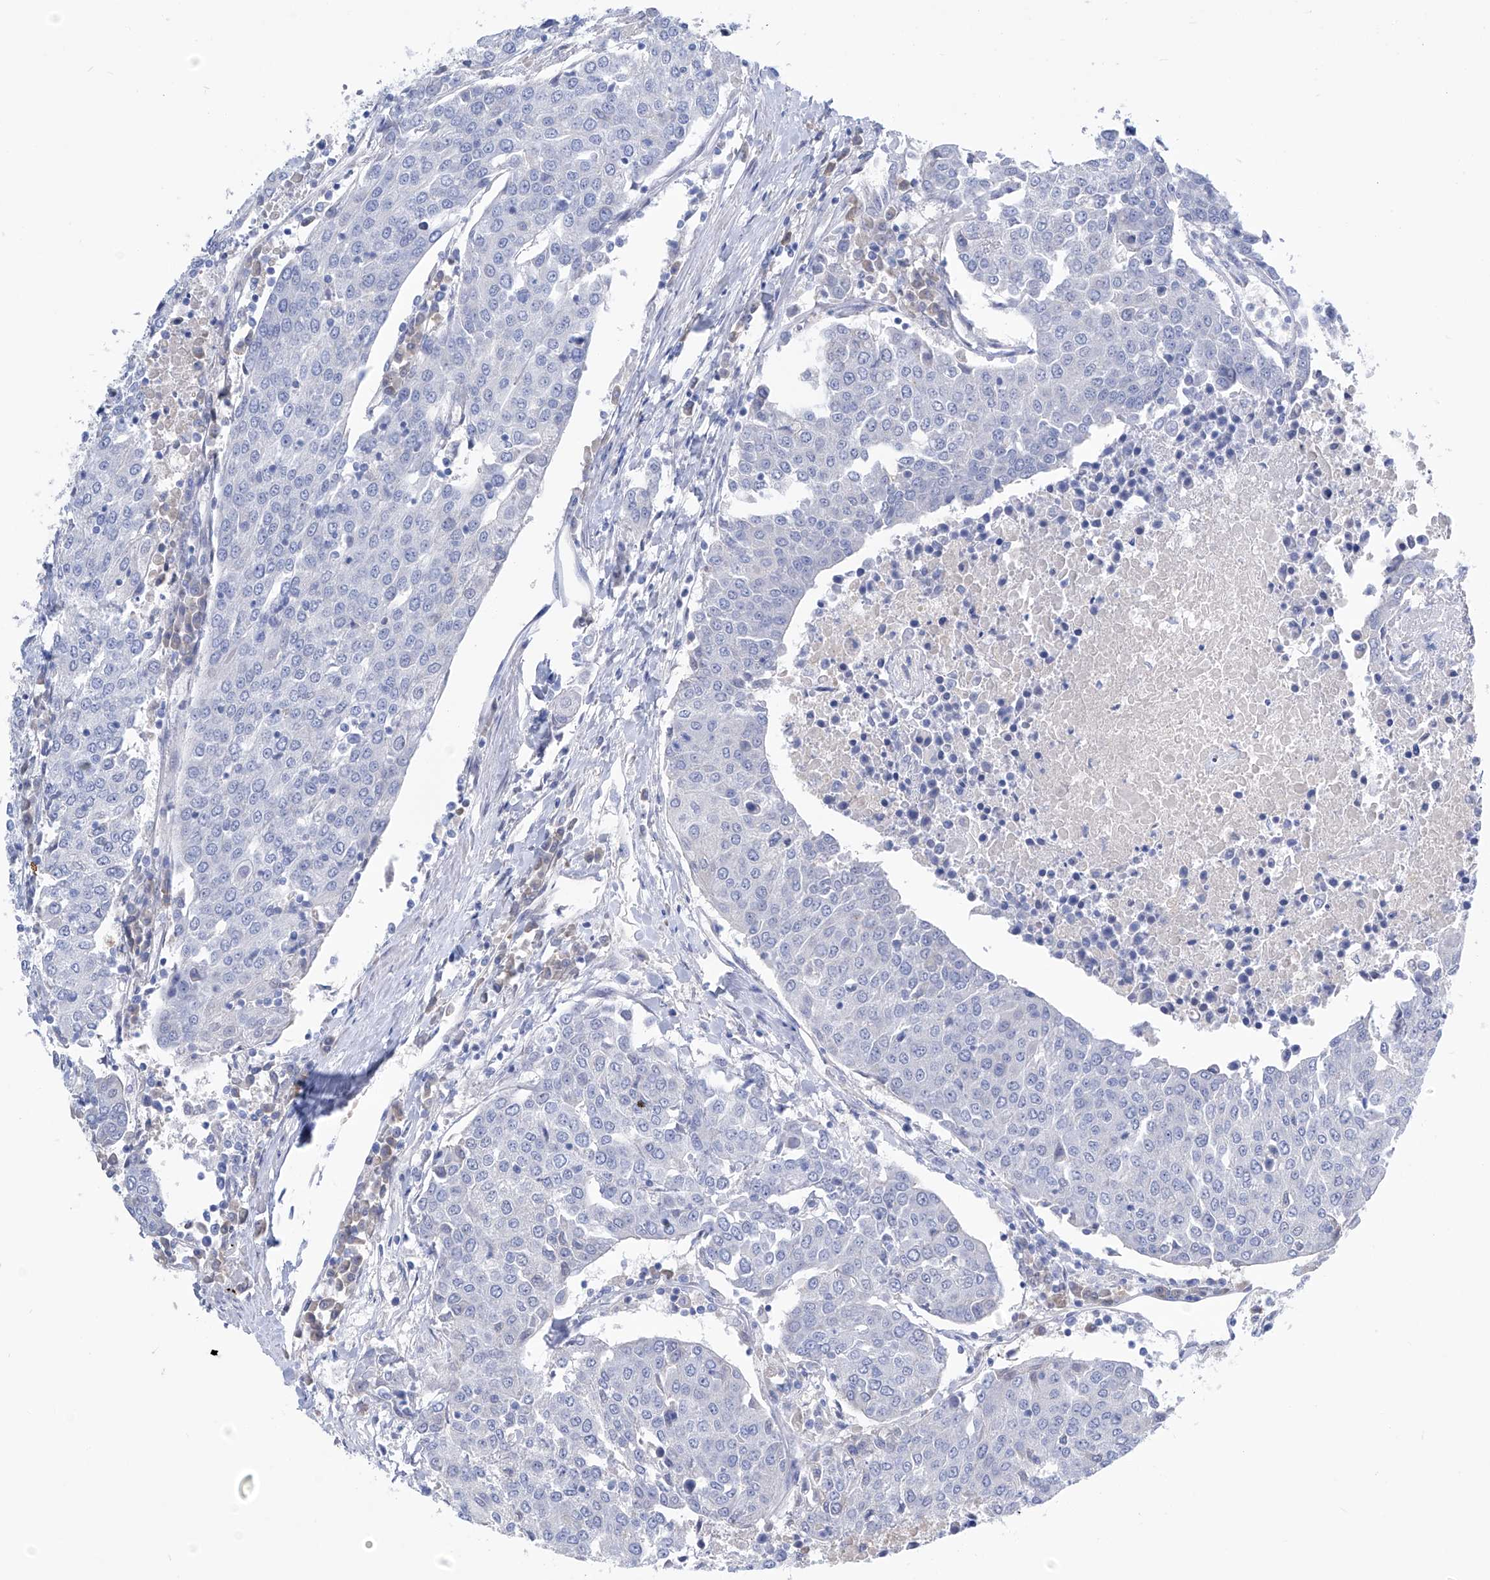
{"staining": {"intensity": "negative", "quantity": "none", "location": "none"}, "tissue": "urothelial cancer", "cell_type": "Tumor cells", "image_type": "cancer", "snomed": [{"axis": "morphology", "description": "Urothelial carcinoma, High grade"}, {"axis": "topography", "description": "Urinary bladder"}], "caption": "Urothelial carcinoma (high-grade) stained for a protein using immunohistochemistry (IHC) reveals no expression tumor cells.", "gene": "PGM3", "patient": {"sex": "female", "age": 85}}